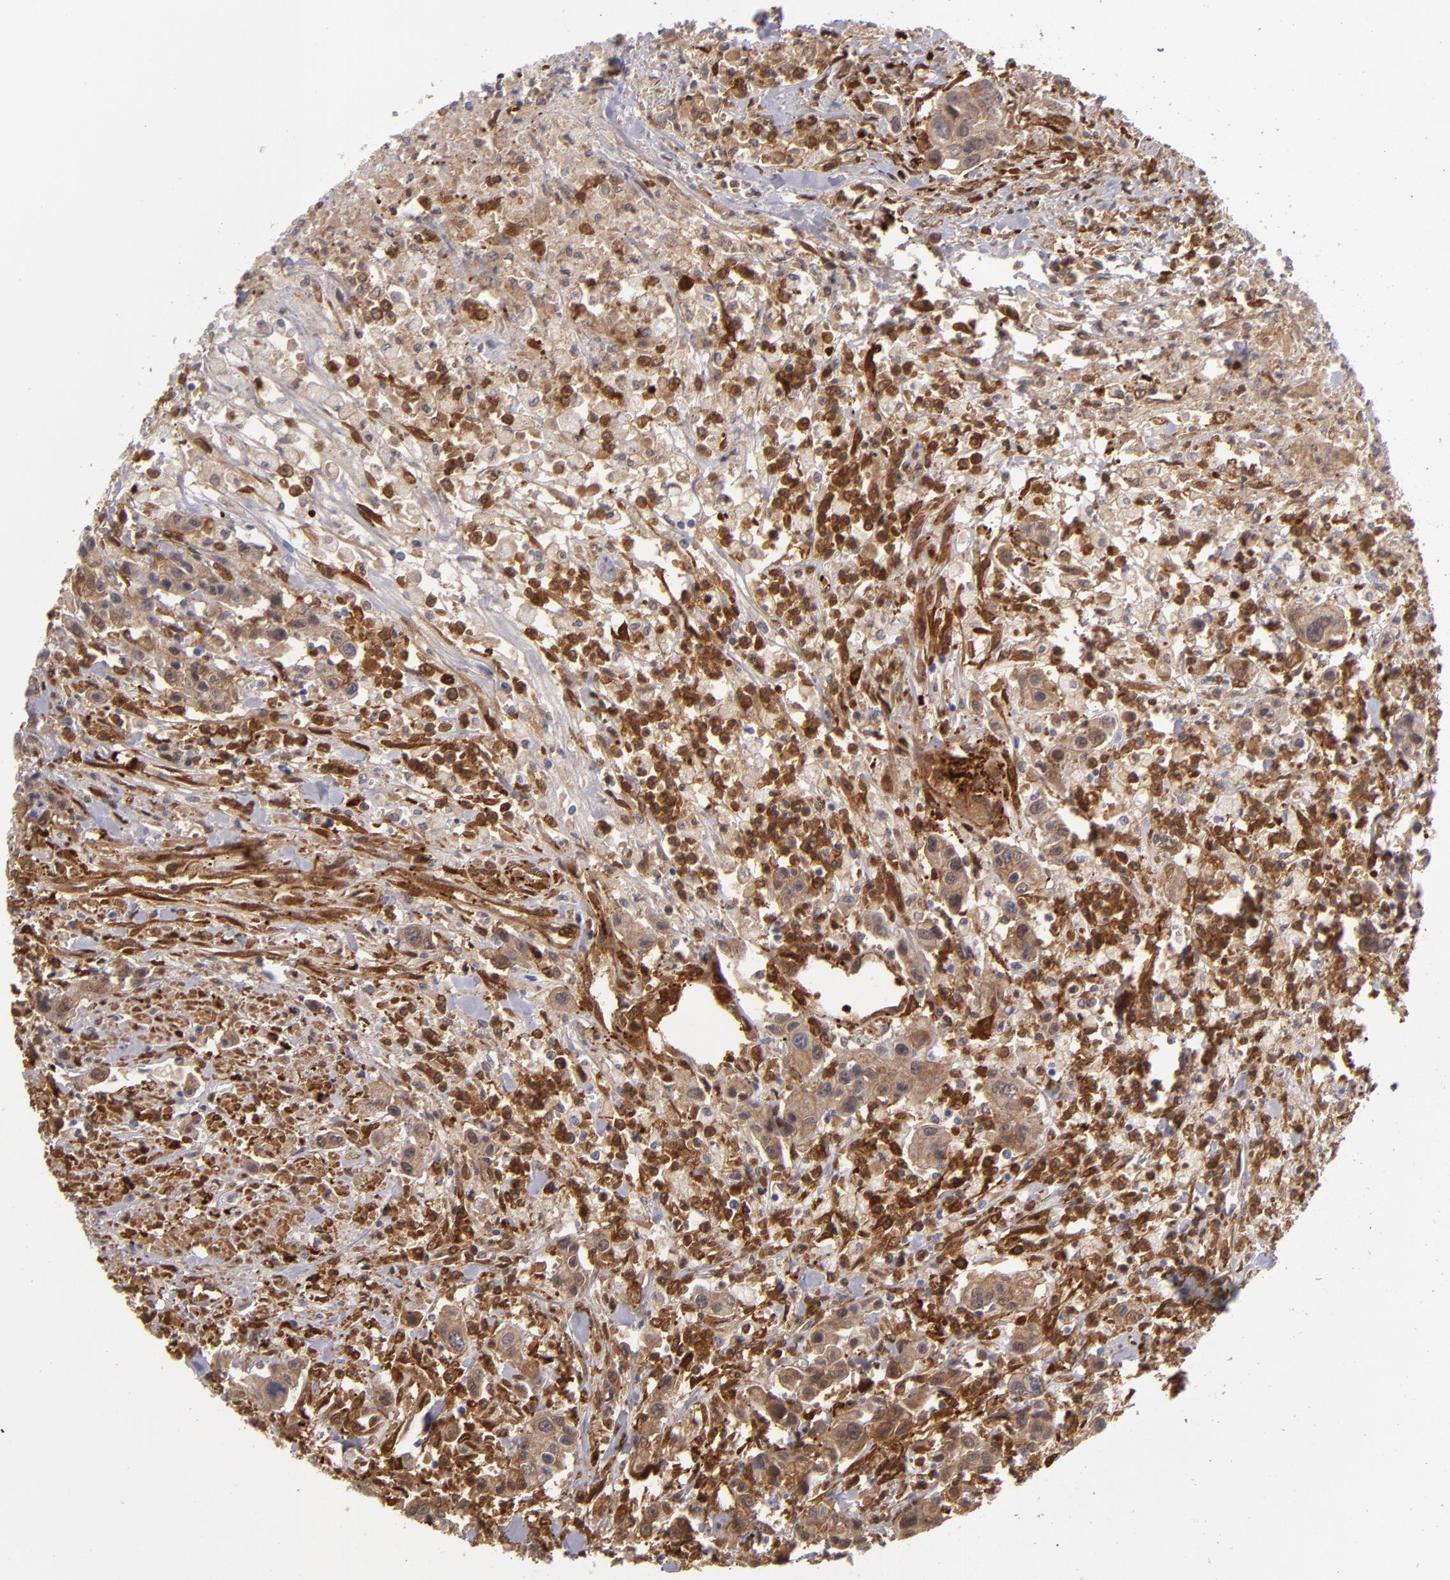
{"staining": {"intensity": "moderate", "quantity": ">75%", "location": "cytoplasmic/membranous"}, "tissue": "urothelial cancer", "cell_type": "Tumor cells", "image_type": "cancer", "snomed": [{"axis": "morphology", "description": "Urothelial carcinoma, High grade"}, {"axis": "topography", "description": "Urinary bladder"}], "caption": "An immunohistochemistry (IHC) micrograph of tumor tissue is shown. Protein staining in brown shows moderate cytoplasmic/membranous positivity in high-grade urothelial carcinoma within tumor cells.", "gene": "VCL", "patient": {"sex": "male", "age": 86}}